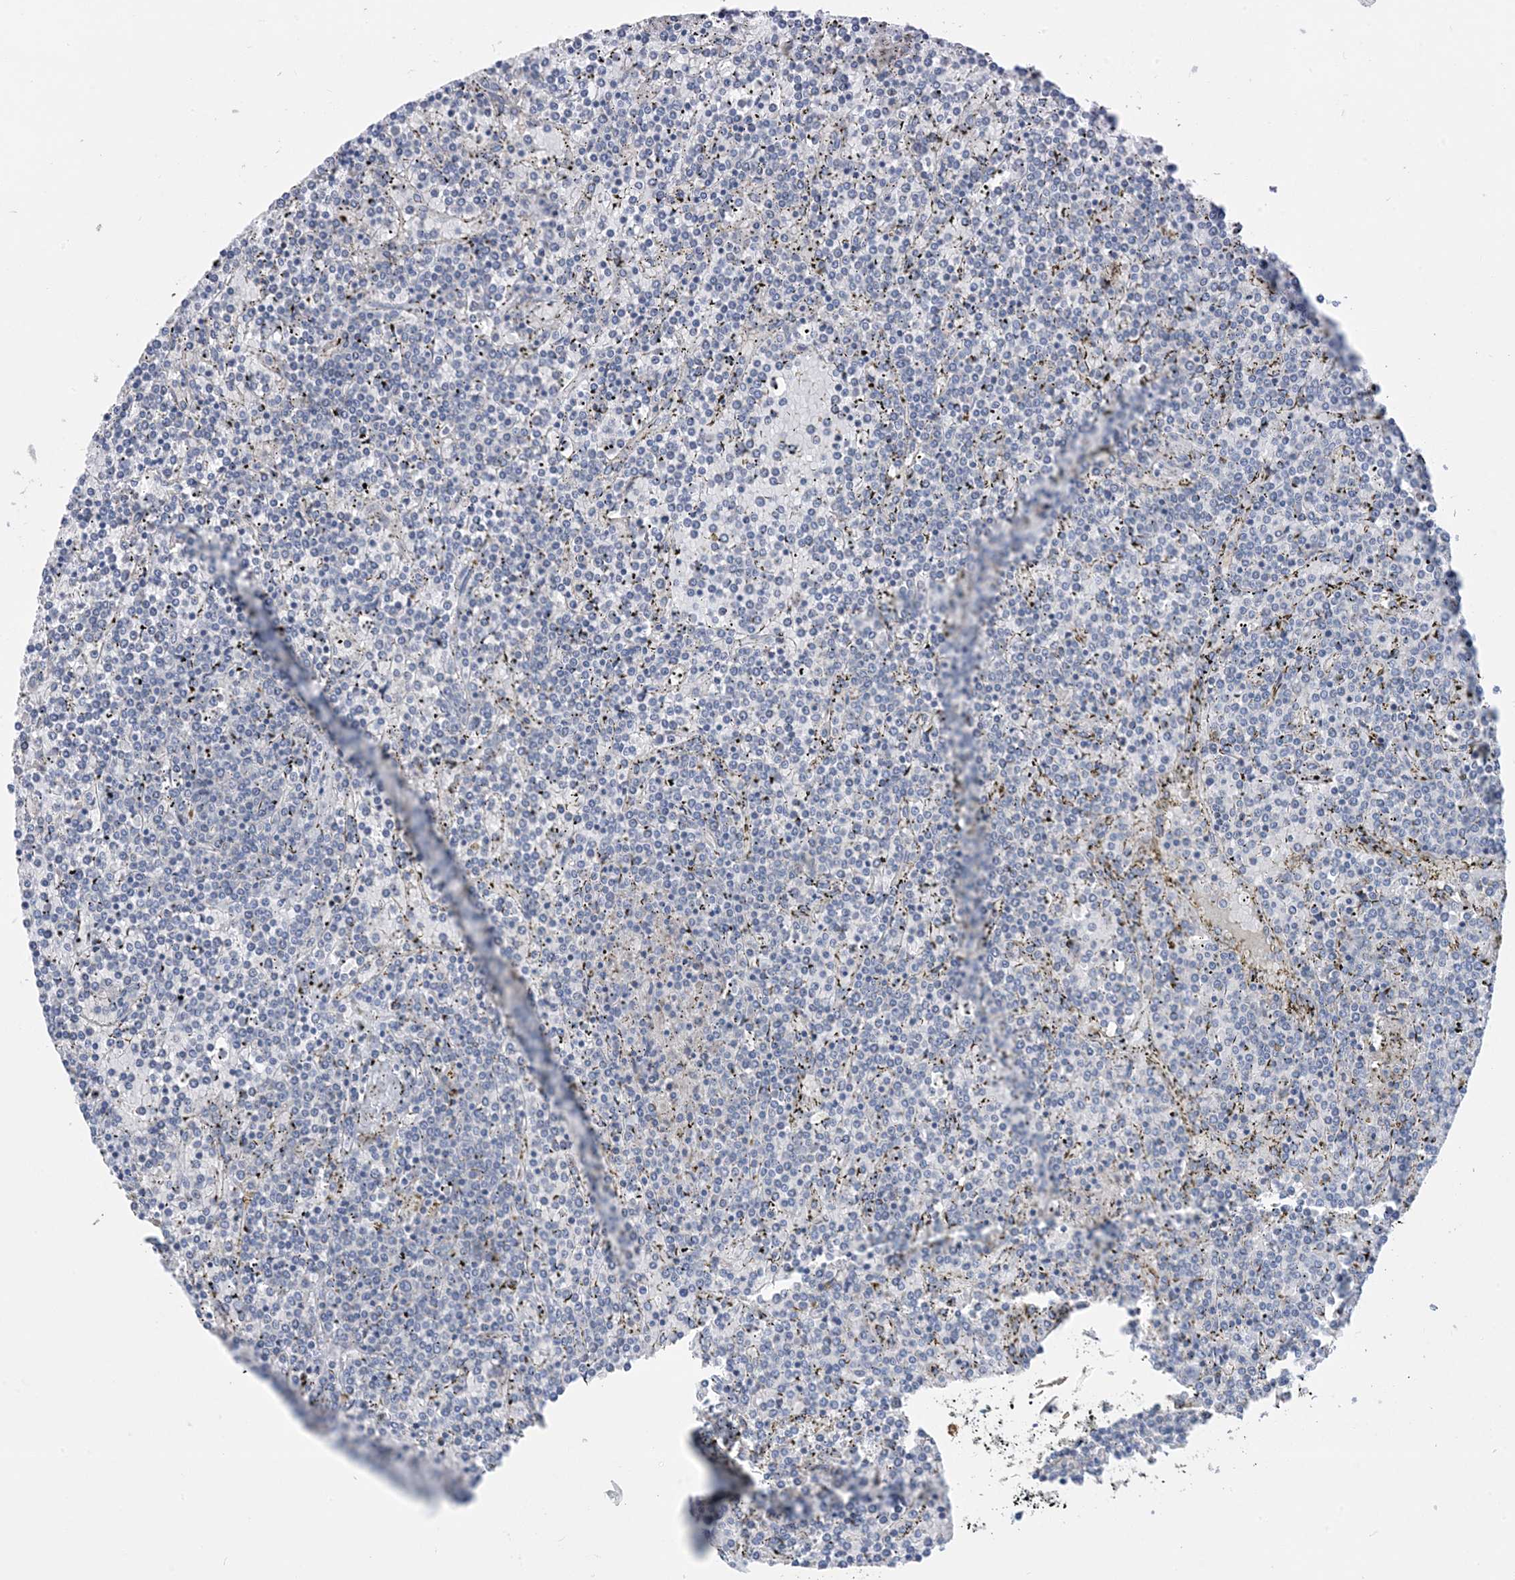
{"staining": {"intensity": "negative", "quantity": "none", "location": "none"}, "tissue": "lymphoma", "cell_type": "Tumor cells", "image_type": "cancer", "snomed": [{"axis": "morphology", "description": "Malignant lymphoma, non-Hodgkin's type, Low grade"}, {"axis": "topography", "description": "Spleen"}], "caption": "Micrograph shows no protein expression in tumor cells of lymphoma tissue.", "gene": "ZCCHC18", "patient": {"sex": "female", "age": 19}}